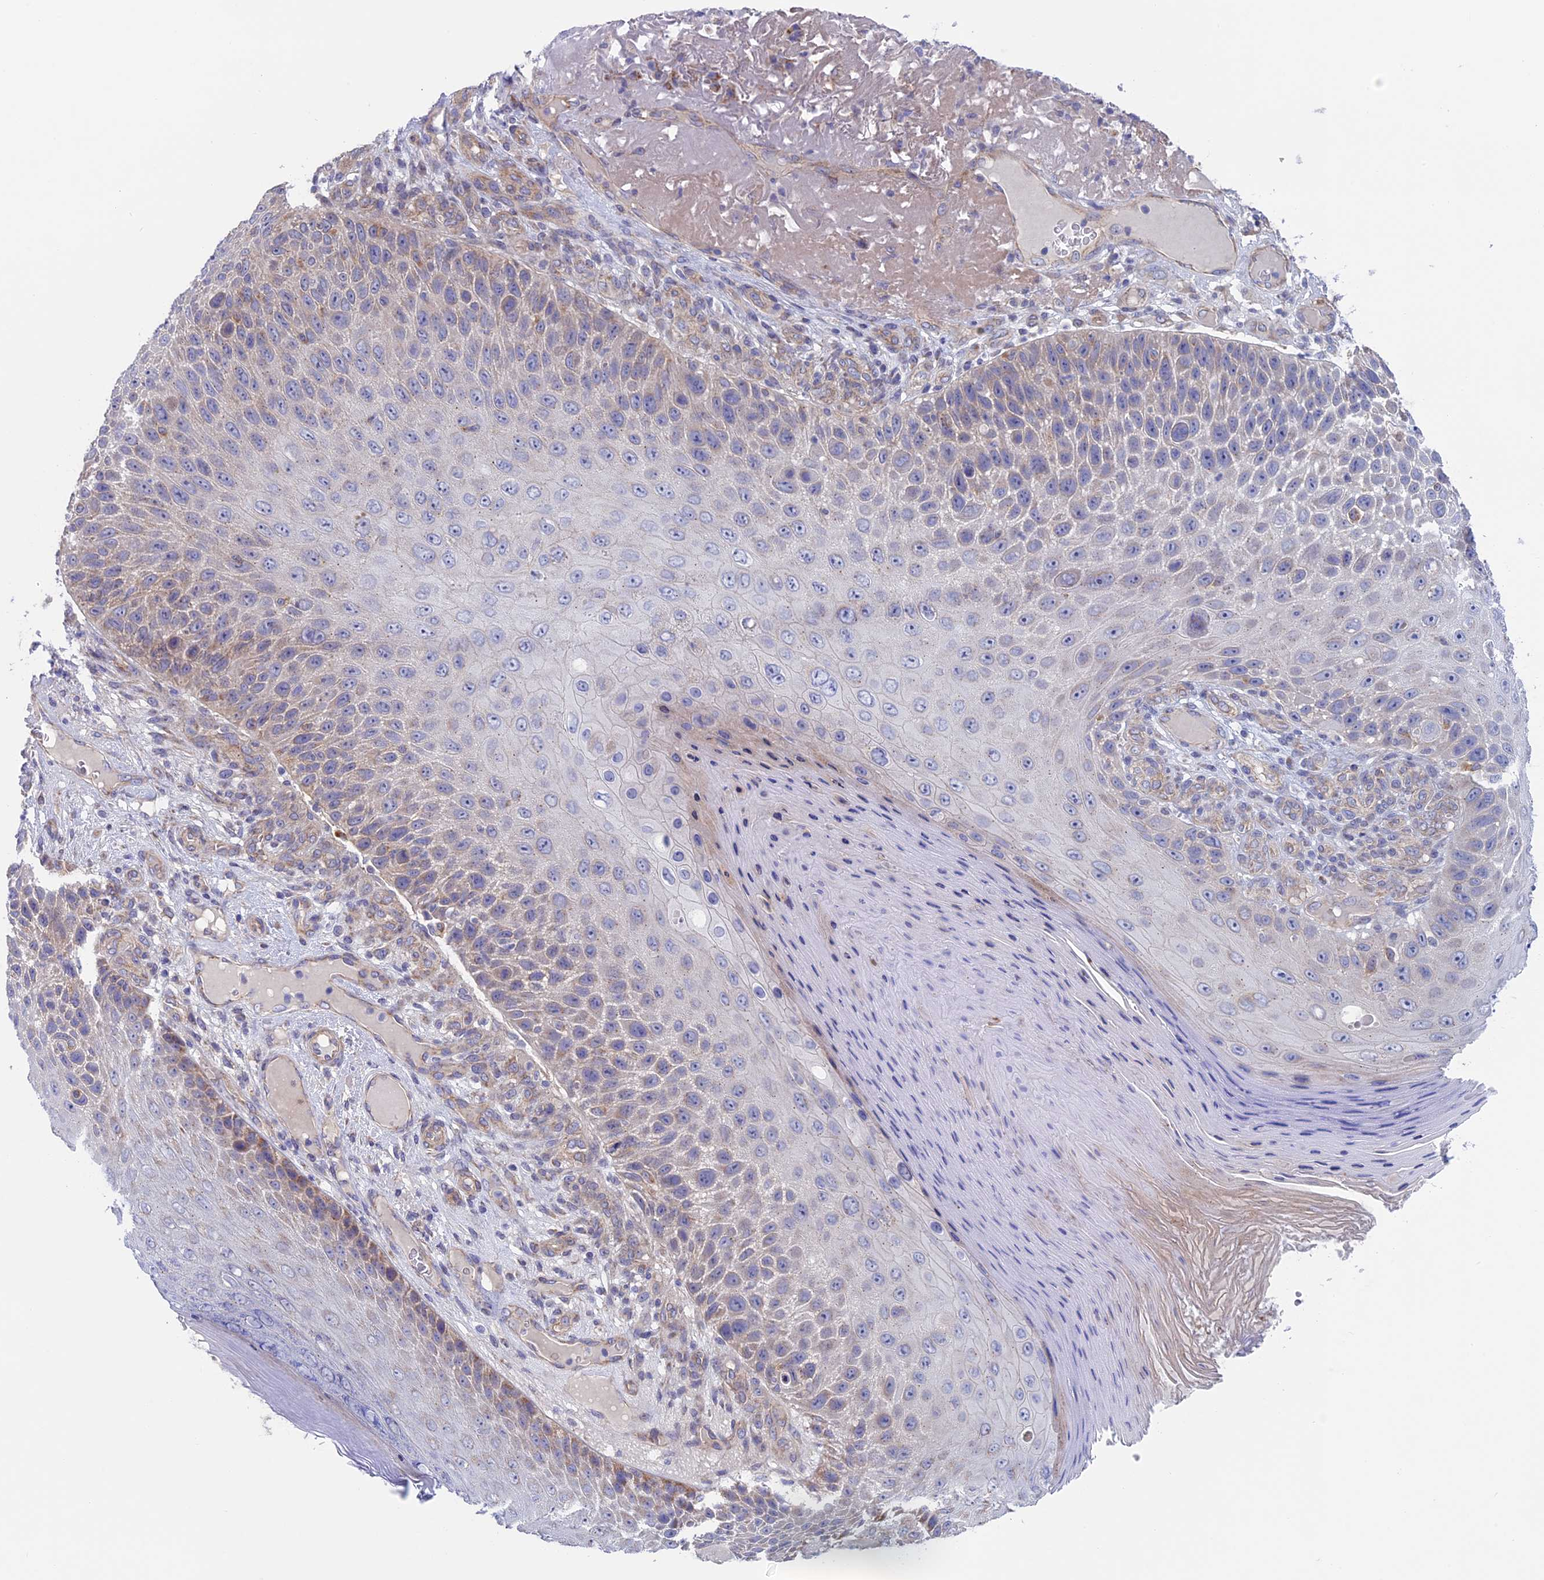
{"staining": {"intensity": "weak", "quantity": "<25%", "location": "cytoplasmic/membranous"}, "tissue": "skin cancer", "cell_type": "Tumor cells", "image_type": "cancer", "snomed": [{"axis": "morphology", "description": "Squamous cell carcinoma, NOS"}, {"axis": "topography", "description": "Skin"}], "caption": "Immunohistochemistry photomicrograph of skin squamous cell carcinoma stained for a protein (brown), which exhibits no staining in tumor cells. (DAB immunohistochemistry visualized using brightfield microscopy, high magnification).", "gene": "ETFDH", "patient": {"sex": "female", "age": 88}}